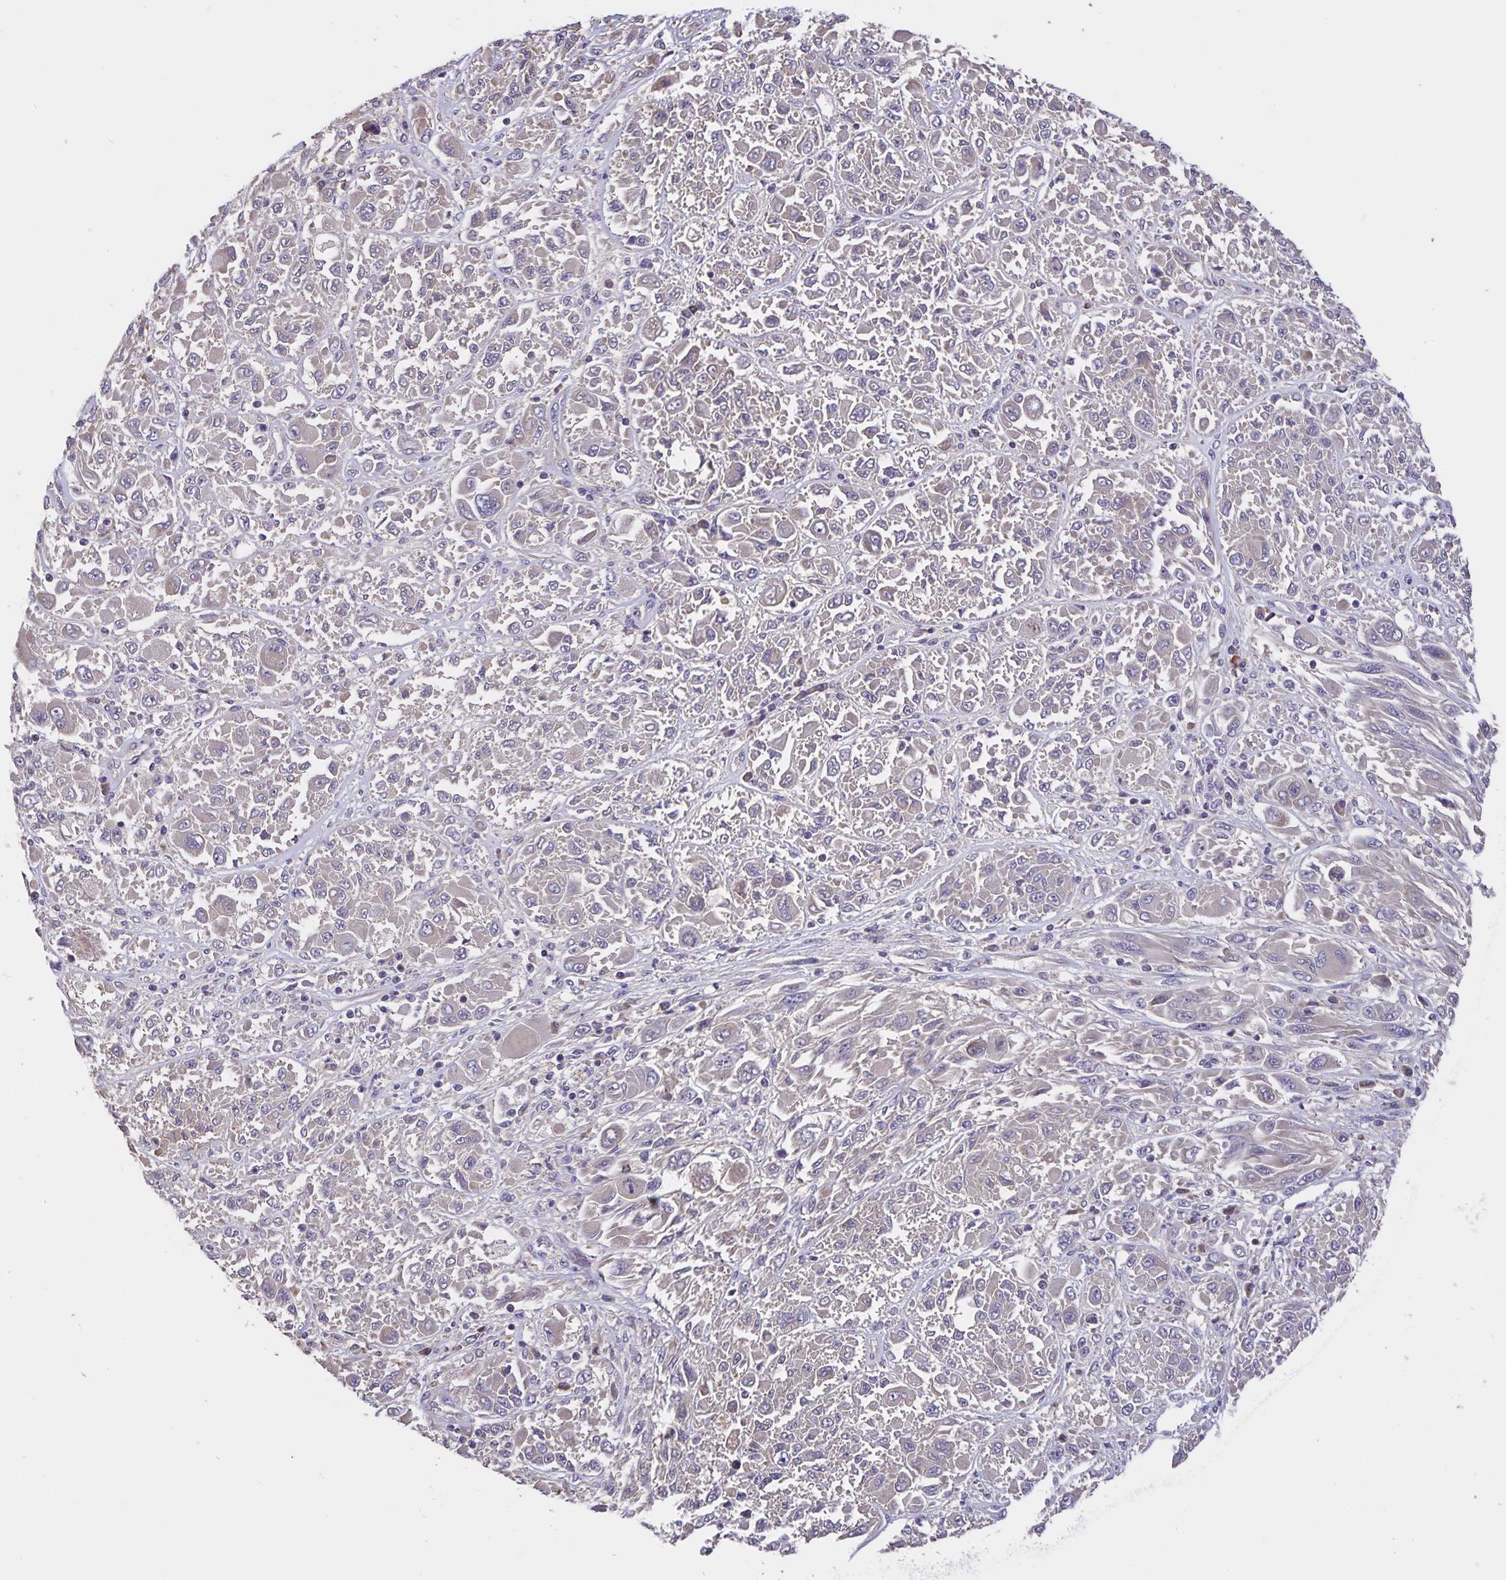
{"staining": {"intensity": "negative", "quantity": "none", "location": "none"}, "tissue": "melanoma", "cell_type": "Tumor cells", "image_type": "cancer", "snomed": [{"axis": "morphology", "description": "Malignant melanoma, NOS"}, {"axis": "topography", "description": "Skin"}], "caption": "Melanoma was stained to show a protein in brown. There is no significant positivity in tumor cells.", "gene": "FBXL16", "patient": {"sex": "female", "age": 91}}